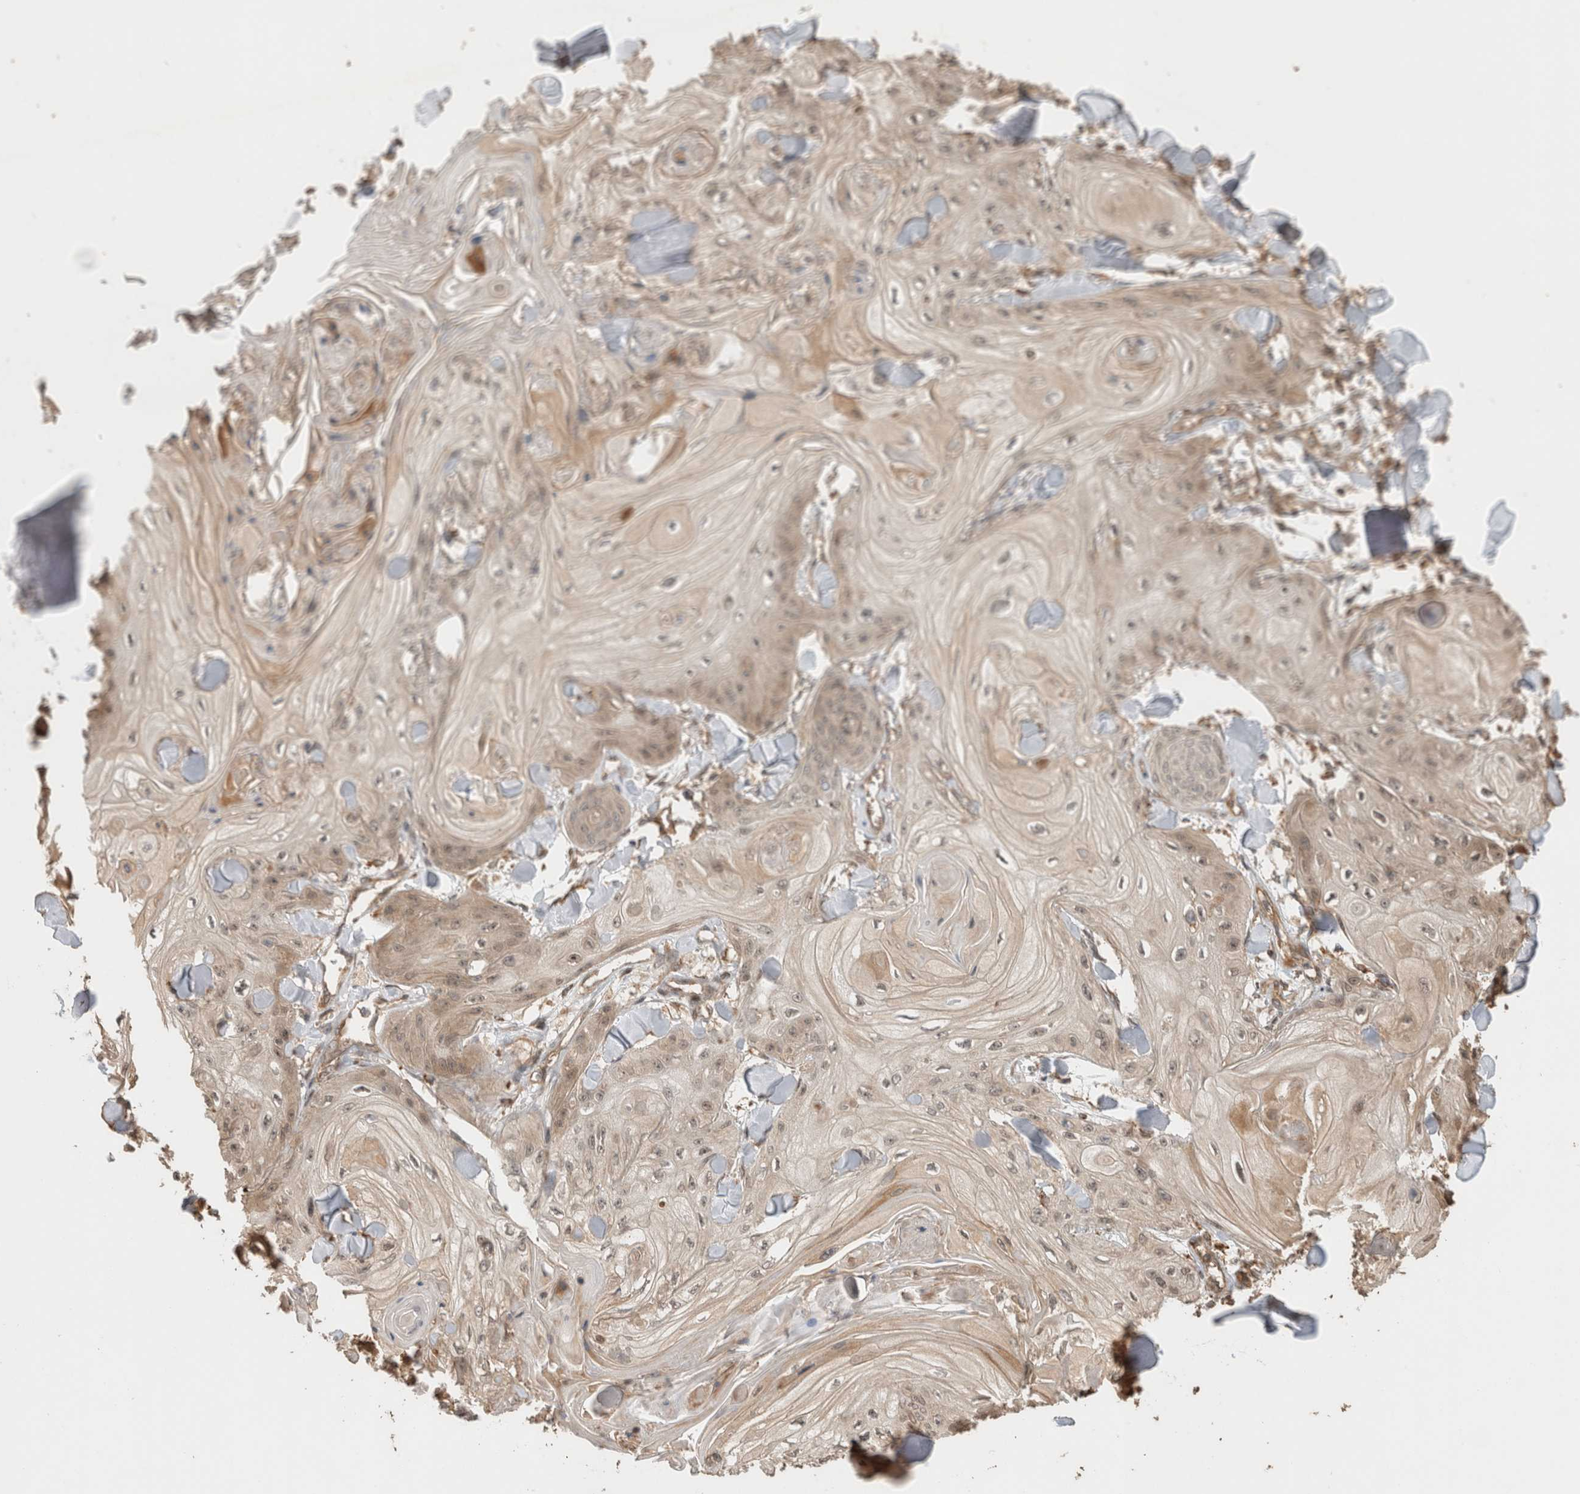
{"staining": {"intensity": "weak", "quantity": ">75%", "location": "cytoplasmic/membranous"}, "tissue": "skin cancer", "cell_type": "Tumor cells", "image_type": "cancer", "snomed": [{"axis": "morphology", "description": "Squamous cell carcinoma, NOS"}, {"axis": "topography", "description": "Skin"}], "caption": "Skin cancer stained for a protein (brown) demonstrates weak cytoplasmic/membranous positive expression in about >75% of tumor cells.", "gene": "OTUD6B", "patient": {"sex": "male", "age": 74}}